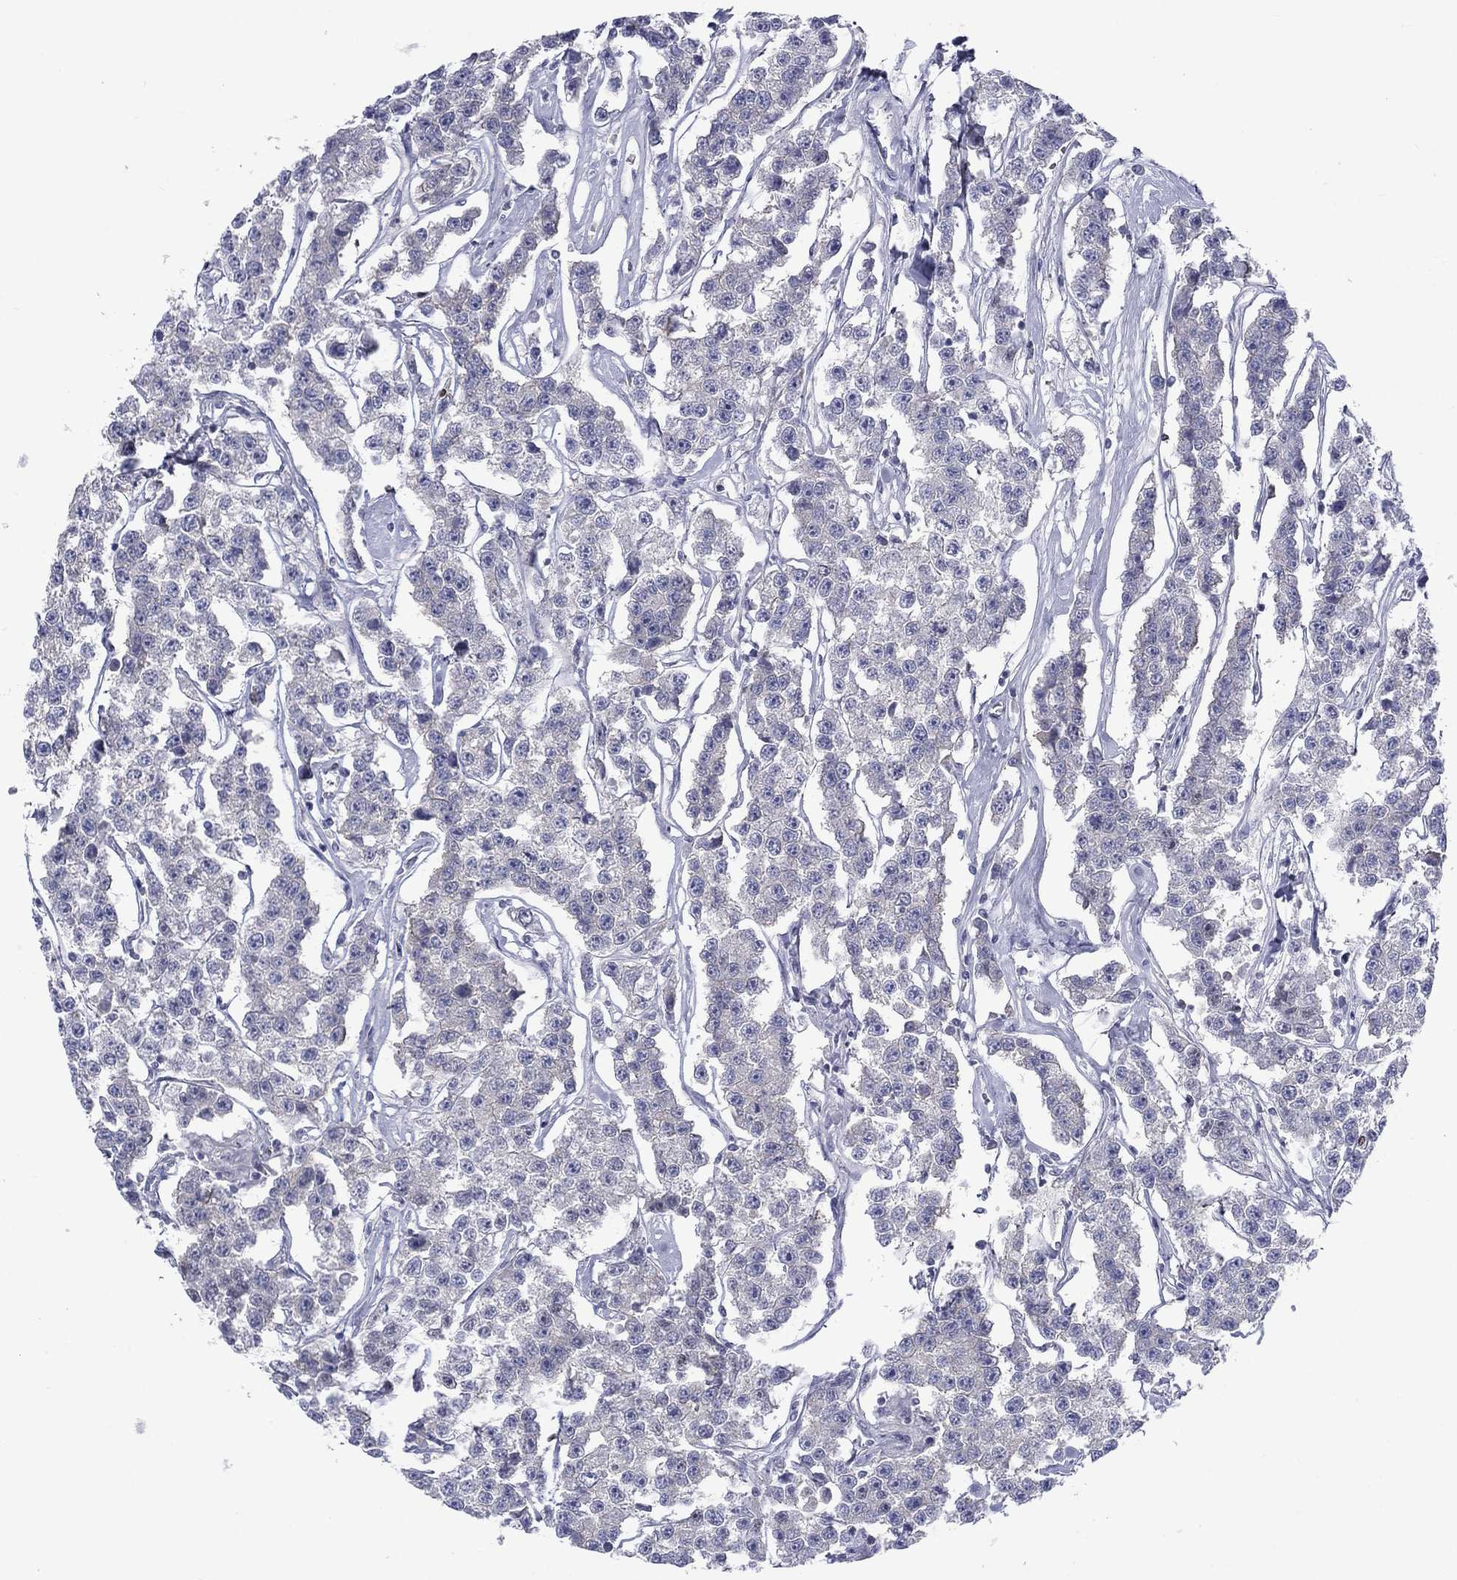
{"staining": {"intensity": "negative", "quantity": "none", "location": "none"}, "tissue": "testis cancer", "cell_type": "Tumor cells", "image_type": "cancer", "snomed": [{"axis": "morphology", "description": "Seminoma, NOS"}, {"axis": "topography", "description": "Testis"}], "caption": "Immunohistochemical staining of testis seminoma reveals no significant staining in tumor cells.", "gene": "CACNA1A", "patient": {"sex": "male", "age": 59}}